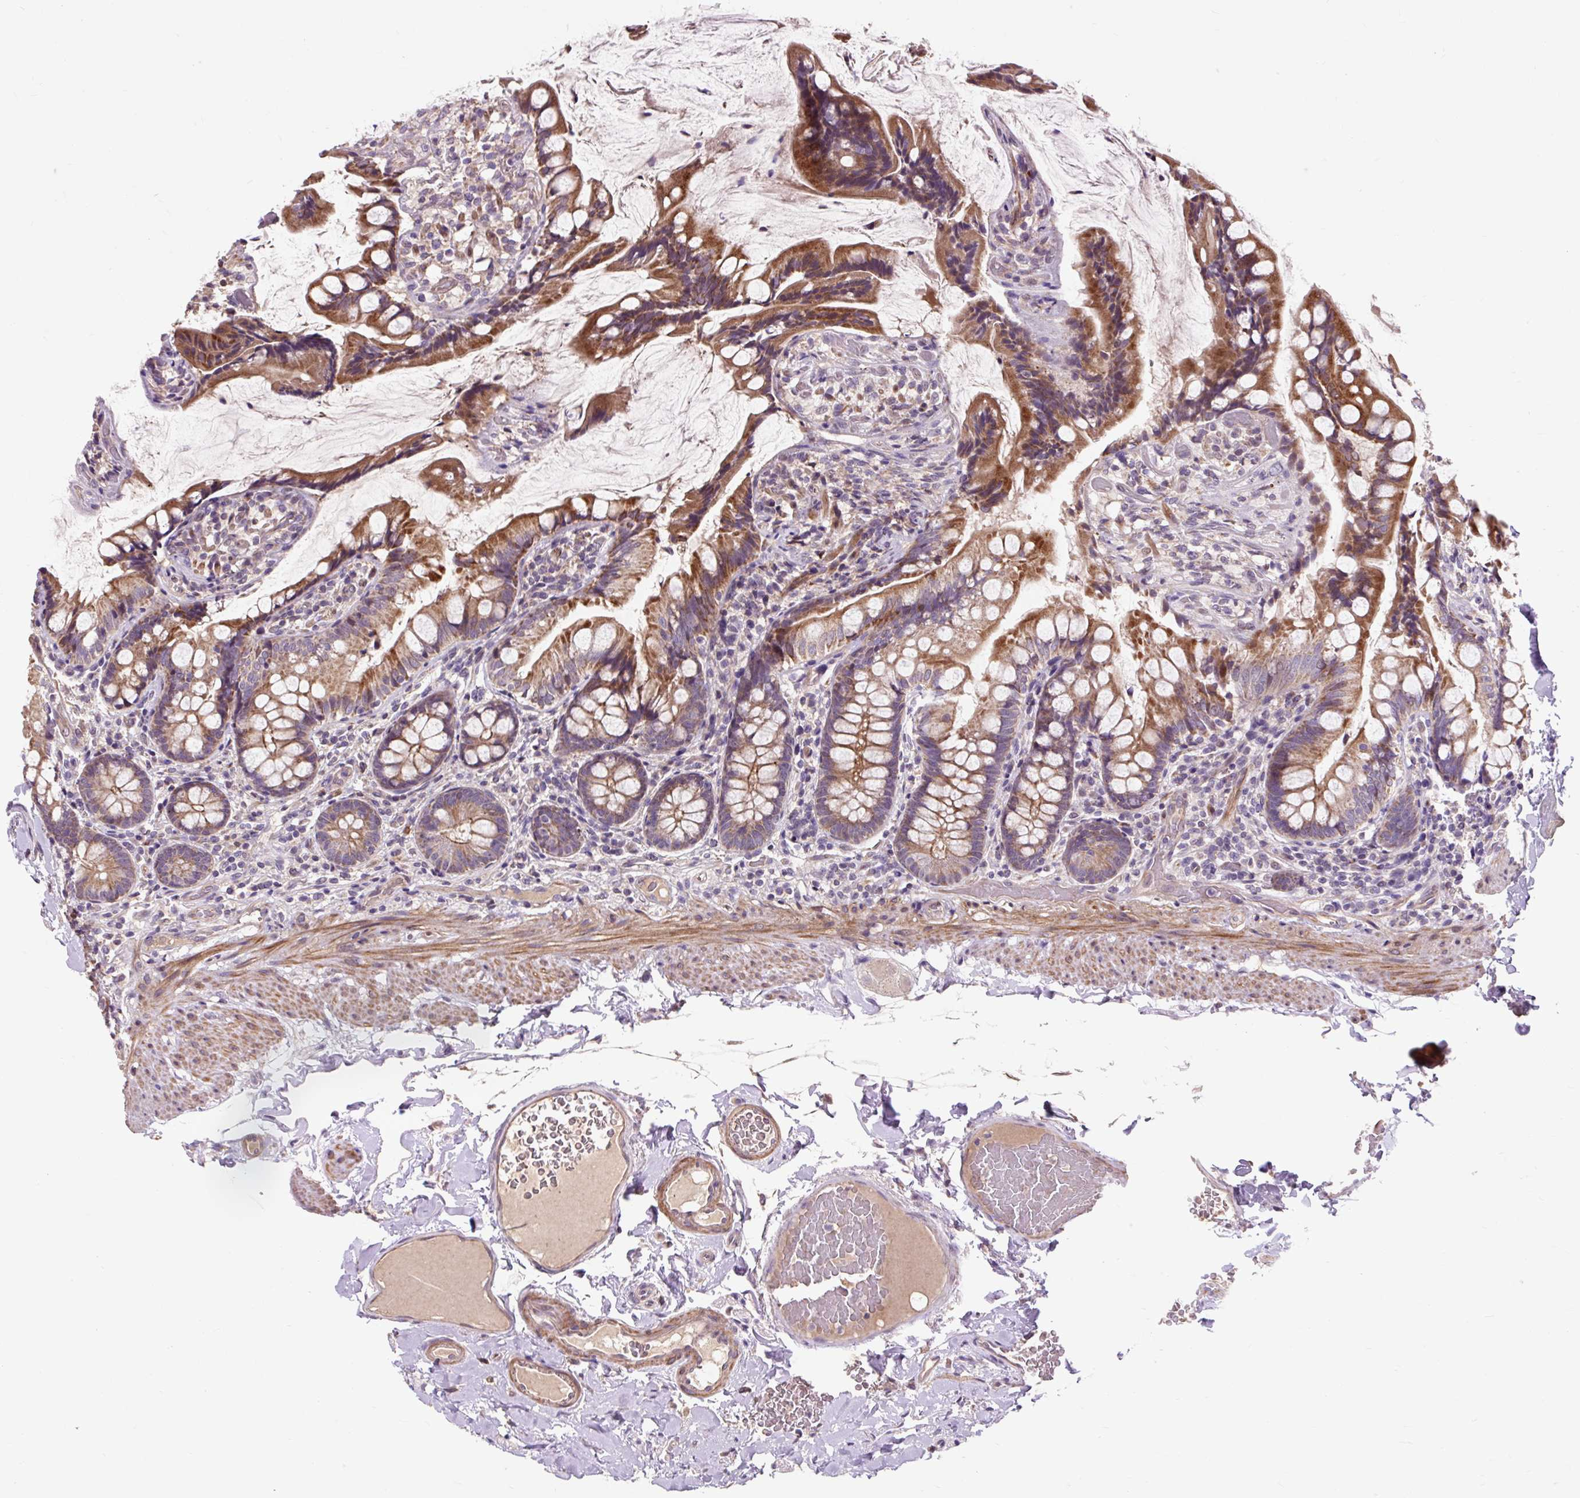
{"staining": {"intensity": "moderate", "quantity": ">75%", "location": "cytoplasmic/membranous"}, "tissue": "small intestine", "cell_type": "Glandular cells", "image_type": "normal", "snomed": [{"axis": "morphology", "description": "Normal tissue, NOS"}, {"axis": "topography", "description": "Small intestine"}], "caption": "A medium amount of moderate cytoplasmic/membranous staining is appreciated in about >75% of glandular cells in normal small intestine.", "gene": "PRIMPOL", "patient": {"sex": "male", "age": 70}}